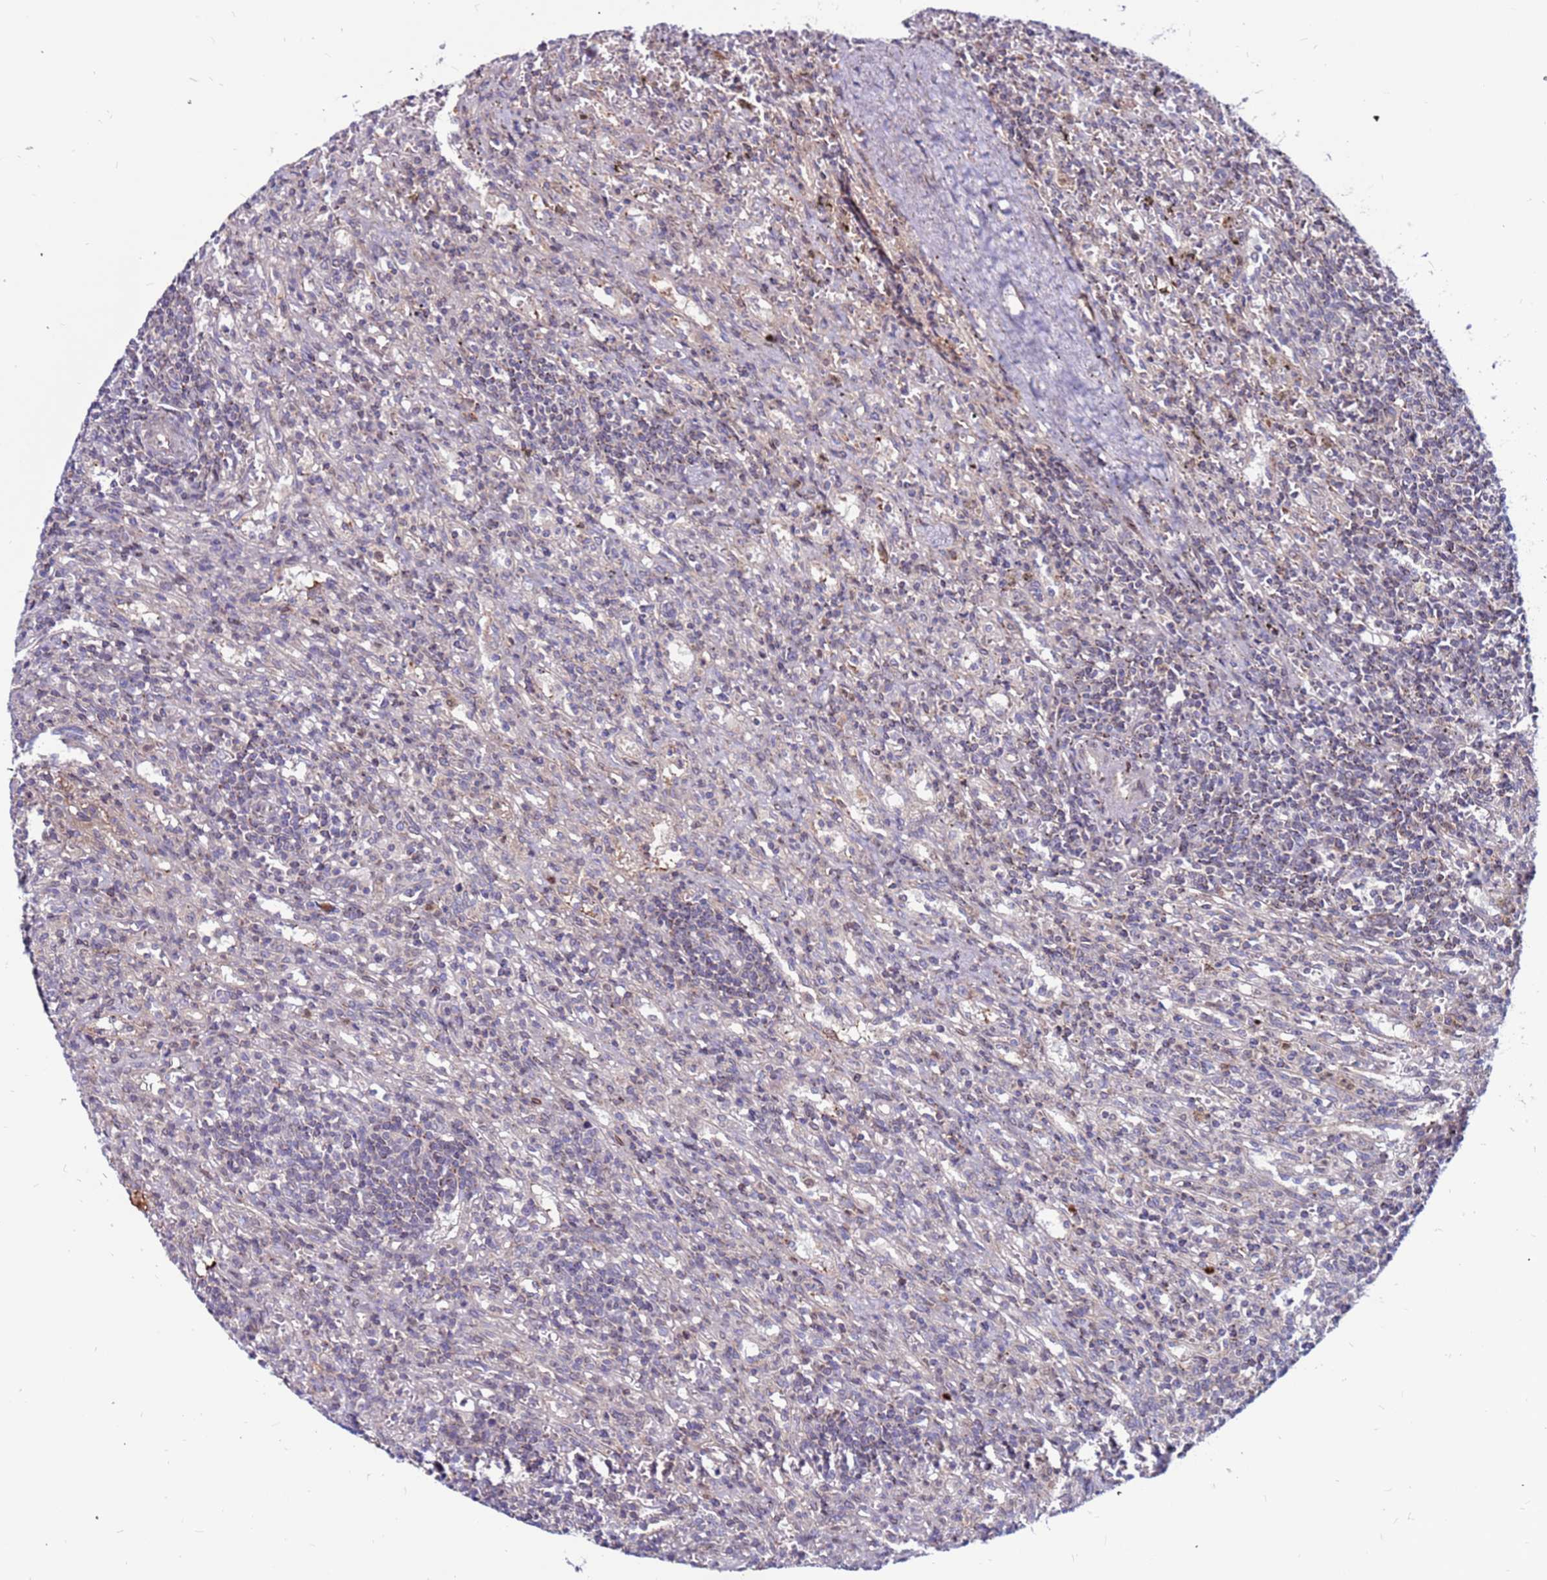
{"staining": {"intensity": "negative", "quantity": "none", "location": "none"}, "tissue": "lymphoma", "cell_type": "Tumor cells", "image_type": "cancer", "snomed": [{"axis": "morphology", "description": "Malignant lymphoma, non-Hodgkin's type, Low grade"}, {"axis": "topography", "description": "Spleen"}], "caption": "Immunohistochemical staining of human low-grade malignant lymphoma, non-Hodgkin's type reveals no significant expression in tumor cells.", "gene": "CCDC71", "patient": {"sex": "male", "age": 76}}